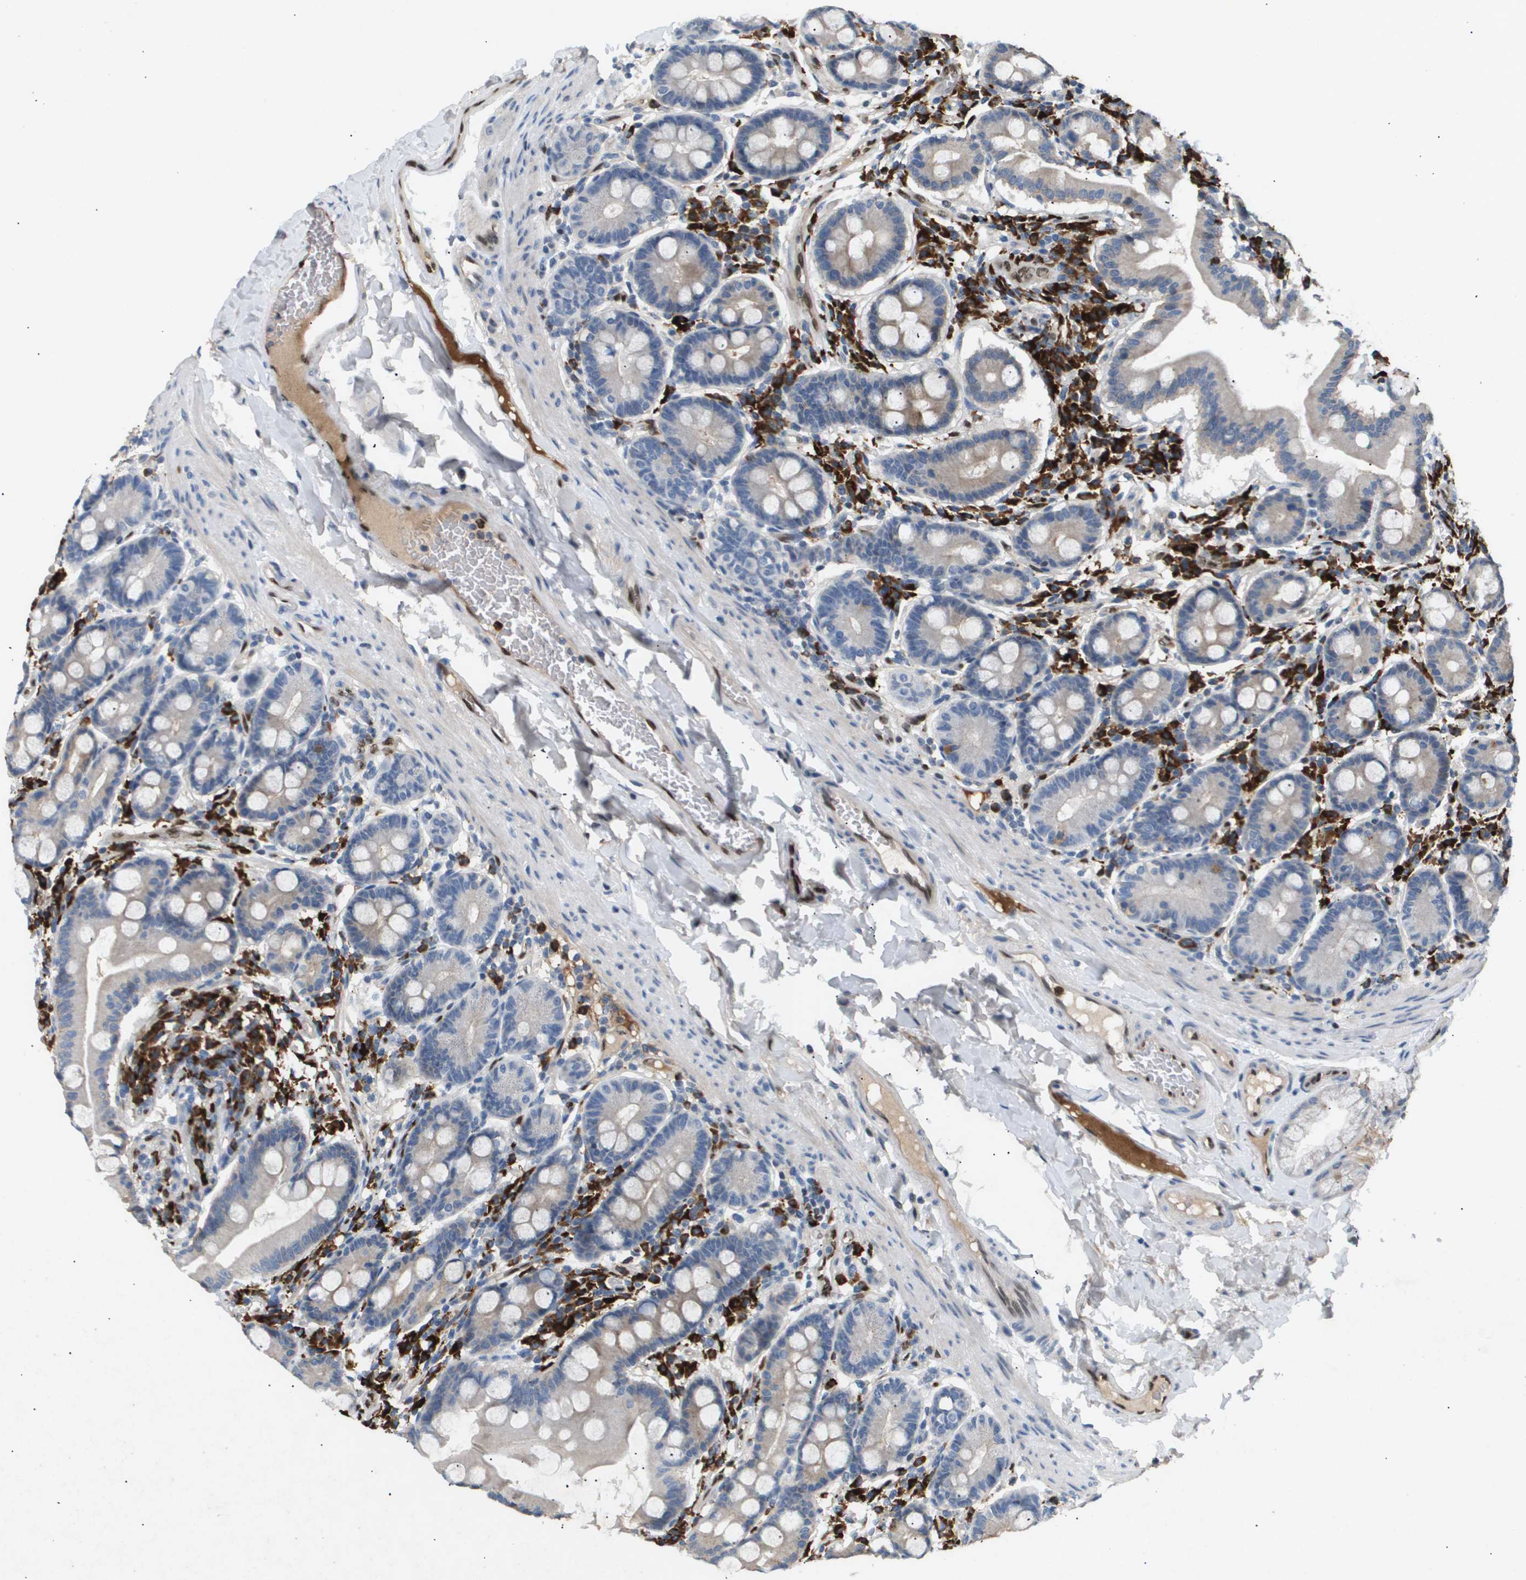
{"staining": {"intensity": "weak", "quantity": "<25%", "location": "cytoplasmic/membranous"}, "tissue": "duodenum", "cell_type": "Glandular cells", "image_type": "normal", "snomed": [{"axis": "morphology", "description": "Normal tissue, NOS"}, {"axis": "topography", "description": "Duodenum"}], "caption": "High power microscopy histopathology image of an immunohistochemistry micrograph of unremarkable duodenum, revealing no significant staining in glandular cells.", "gene": "ERG", "patient": {"sex": "male", "age": 50}}